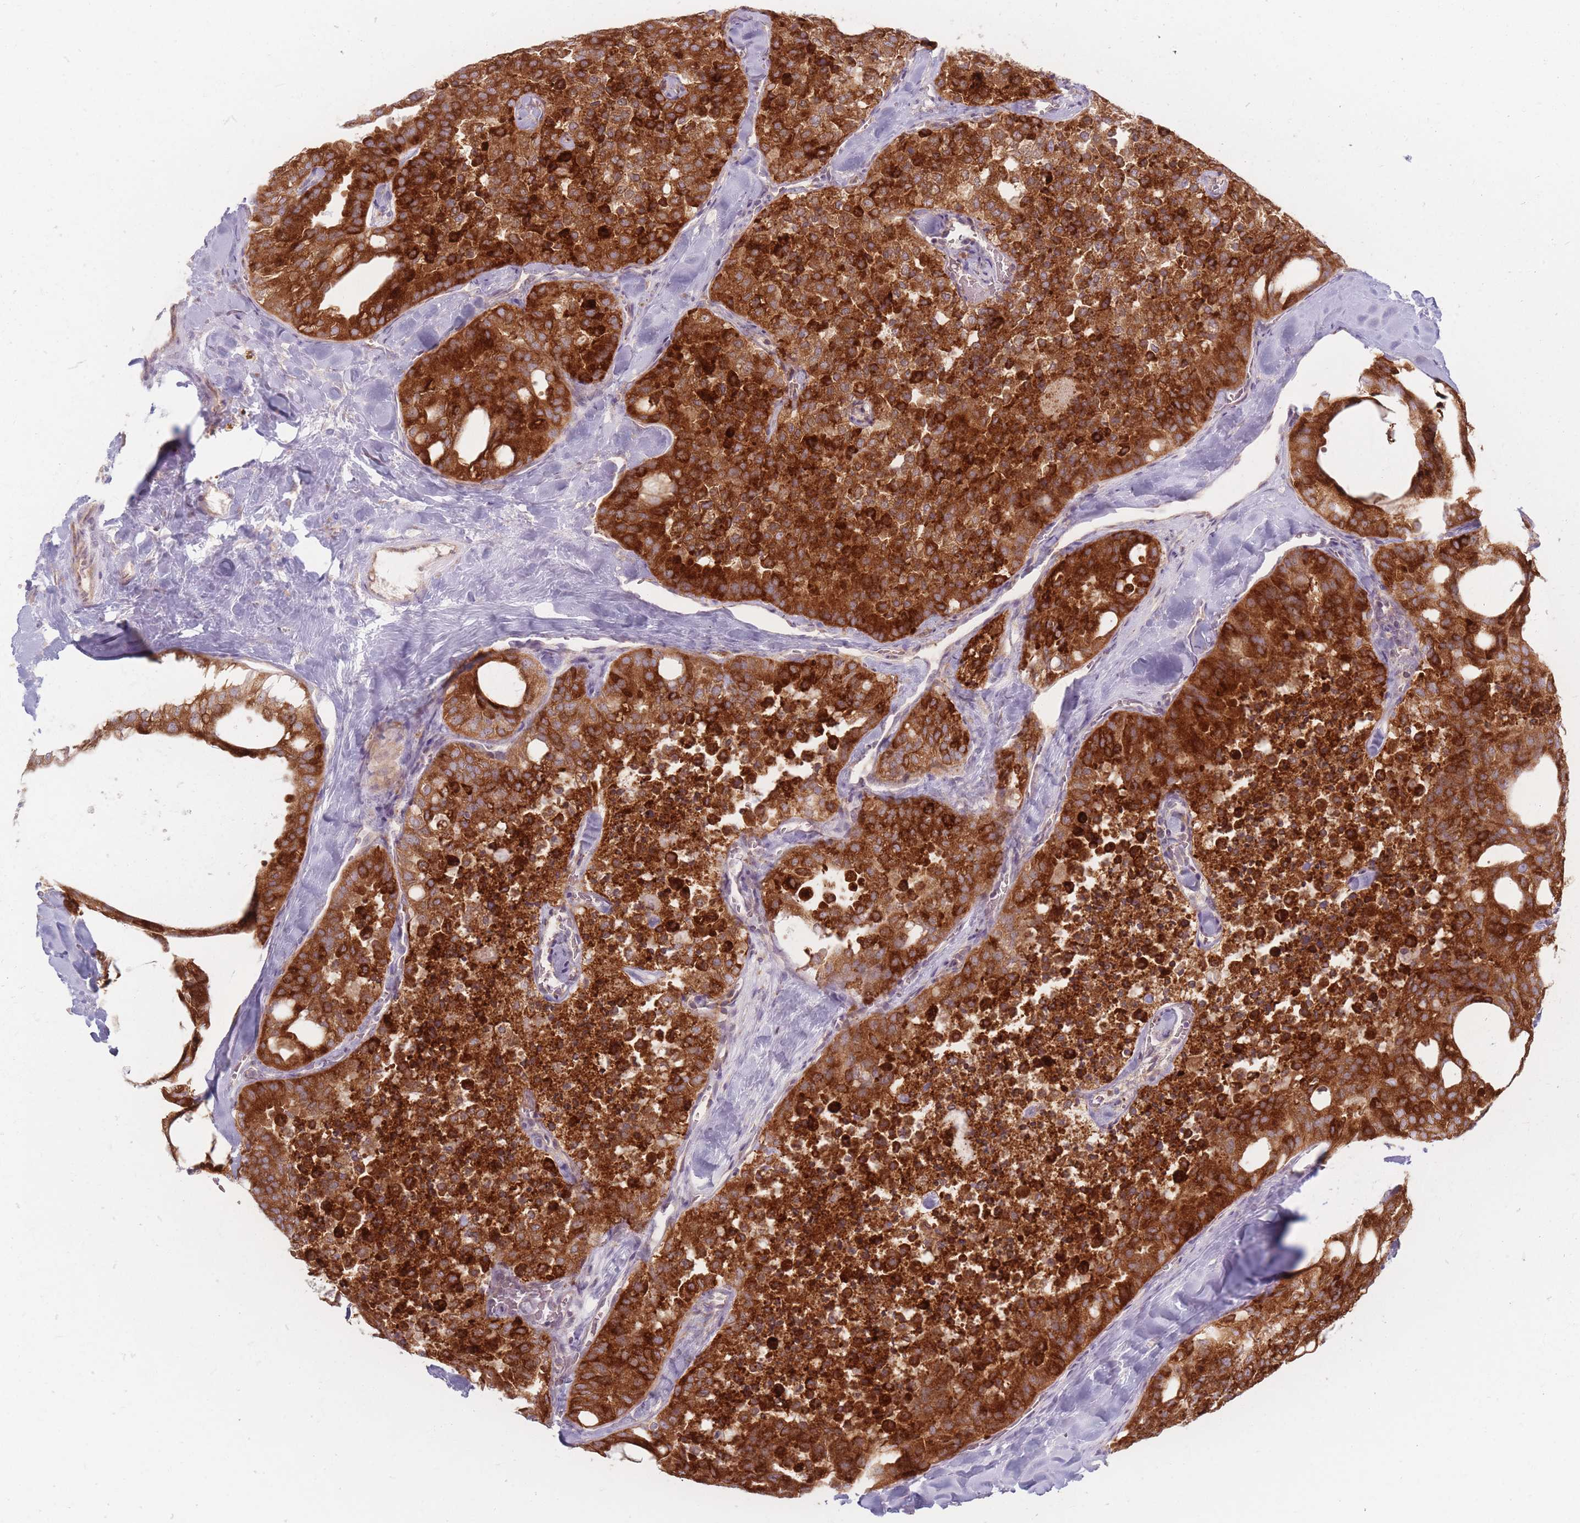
{"staining": {"intensity": "strong", "quantity": ">75%", "location": "cytoplasmic/membranous"}, "tissue": "thyroid cancer", "cell_type": "Tumor cells", "image_type": "cancer", "snomed": [{"axis": "morphology", "description": "Follicular adenoma carcinoma, NOS"}, {"axis": "topography", "description": "Thyroid gland"}], "caption": "Immunohistochemistry (DAB) staining of thyroid follicular adenoma carcinoma displays strong cytoplasmic/membranous protein positivity in approximately >75% of tumor cells.", "gene": "SMIM14", "patient": {"sex": "male", "age": 75}}